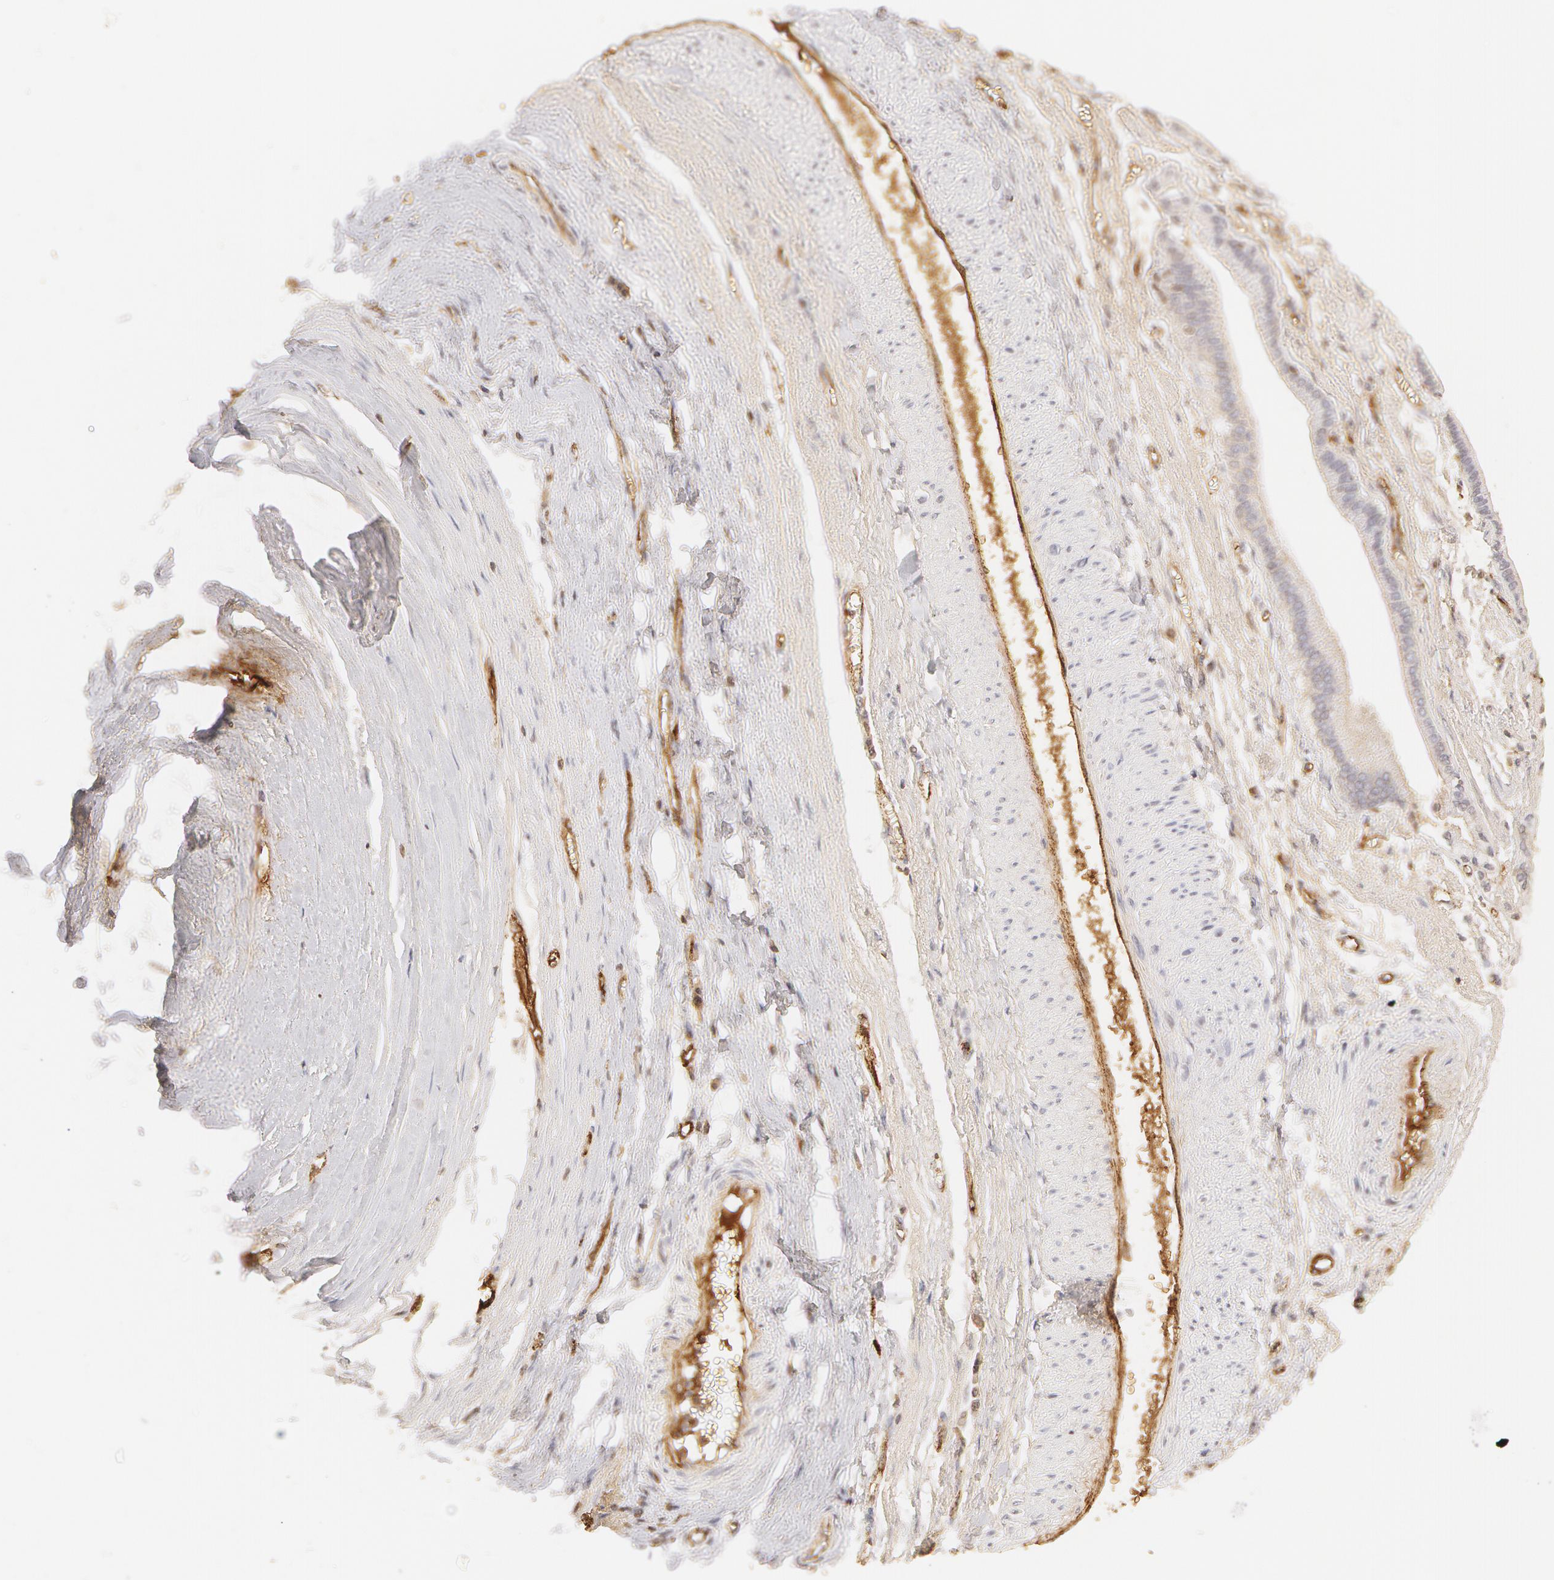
{"staining": {"intensity": "negative", "quantity": "none", "location": "none"}, "tissue": "liver cancer", "cell_type": "Tumor cells", "image_type": "cancer", "snomed": [{"axis": "morphology", "description": "Cholangiocarcinoma"}, {"axis": "topography", "description": "Liver"}], "caption": "High magnification brightfield microscopy of liver cholangiocarcinoma stained with DAB (3,3'-diaminobenzidine) (brown) and counterstained with hematoxylin (blue): tumor cells show no significant staining.", "gene": "VWF", "patient": {"sex": "female", "age": 79}}